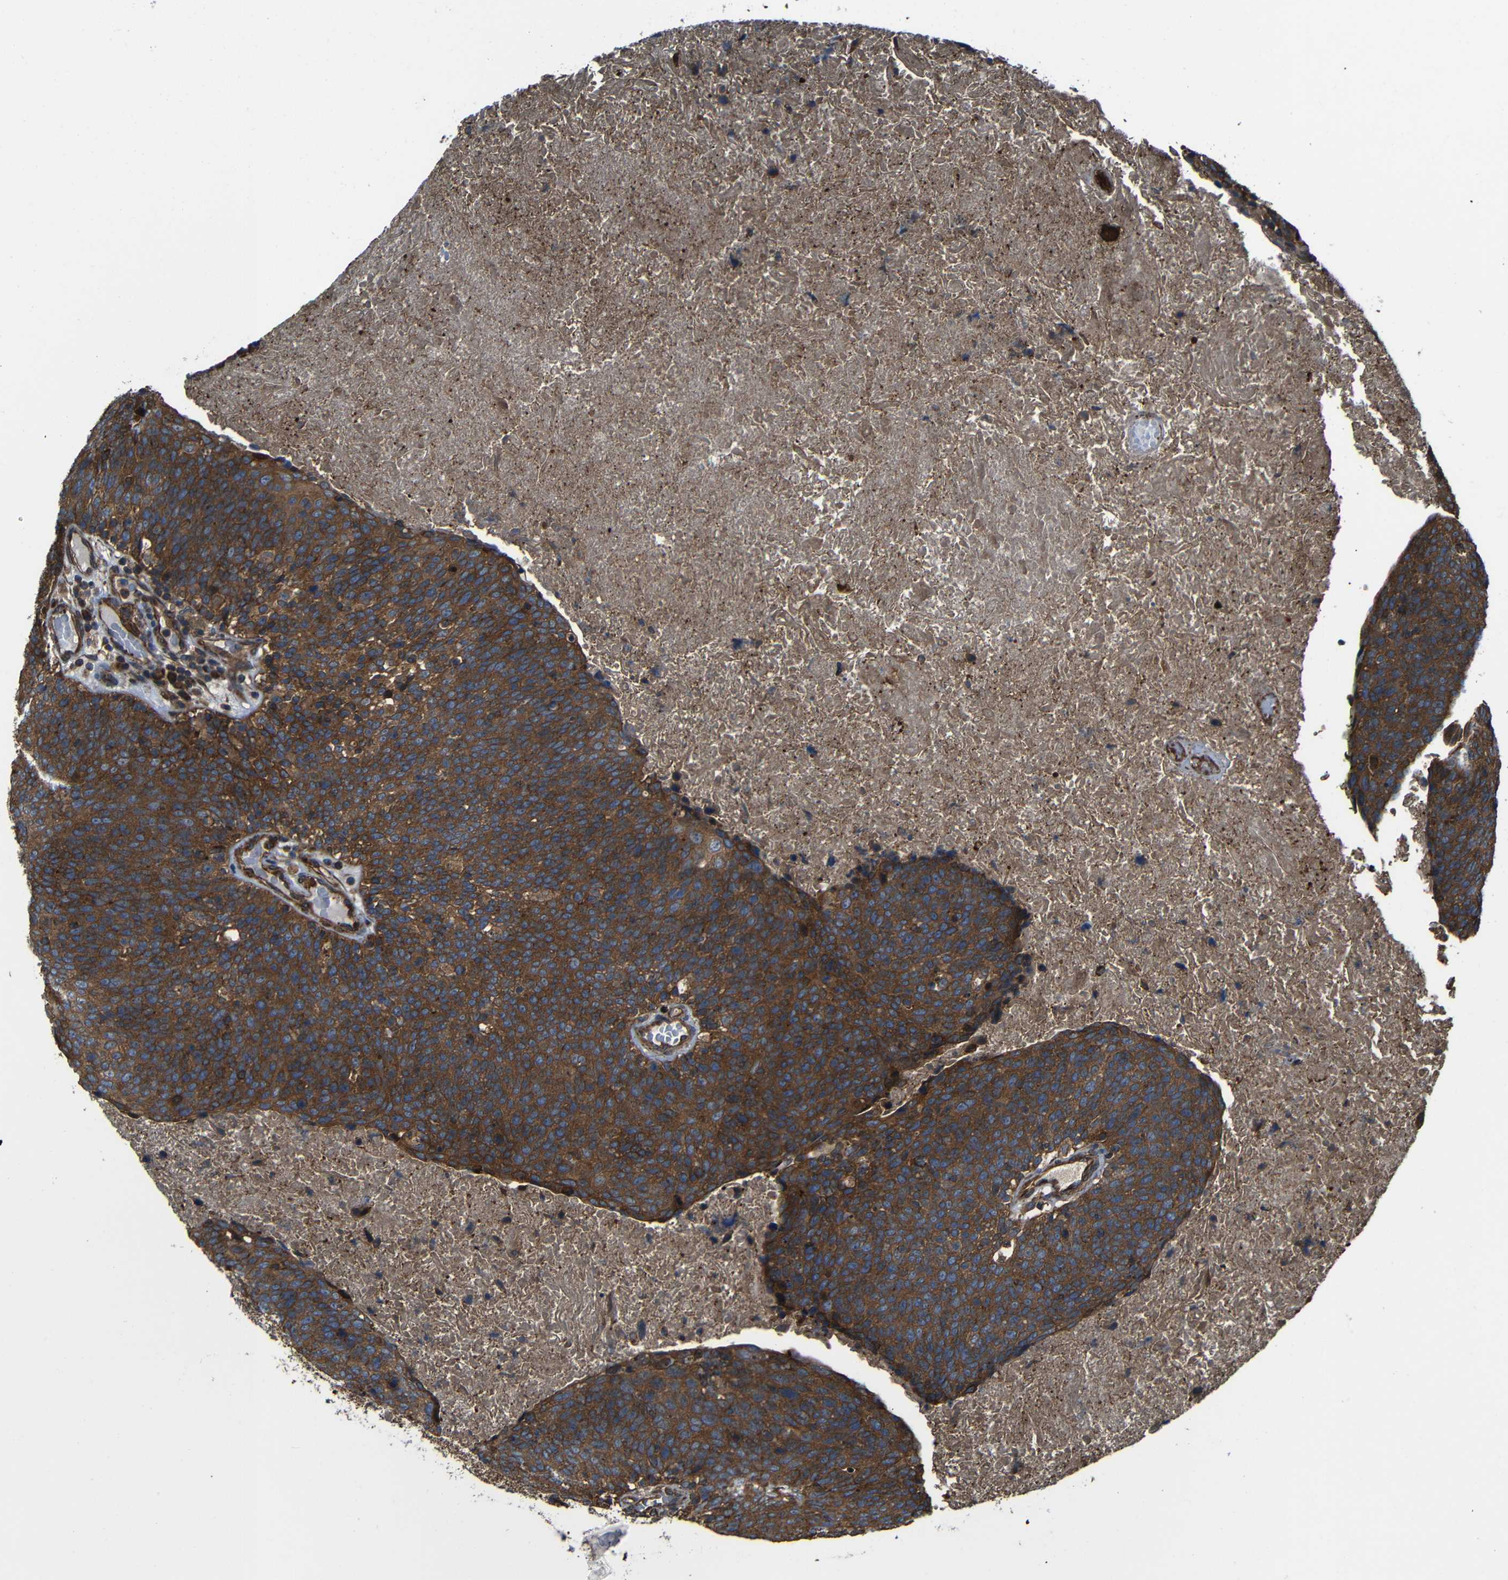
{"staining": {"intensity": "strong", "quantity": ">75%", "location": "cytoplasmic/membranous"}, "tissue": "head and neck cancer", "cell_type": "Tumor cells", "image_type": "cancer", "snomed": [{"axis": "morphology", "description": "Squamous cell carcinoma, NOS"}, {"axis": "morphology", "description": "Squamous cell carcinoma, metastatic, NOS"}, {"axis": "topography", "description": "Lymph node"}, {"axis": "topography", "description": "Head-Neck"}], "caption": "Brown immunohistochemical staining in human head and neck metastatic squamous cell carcinoma displays strong cytoplasmic/membranous staining in approximately >75% of tumor cells.", "gene": "PTCH1", "patient": {"sex": "male", "age": 62}}